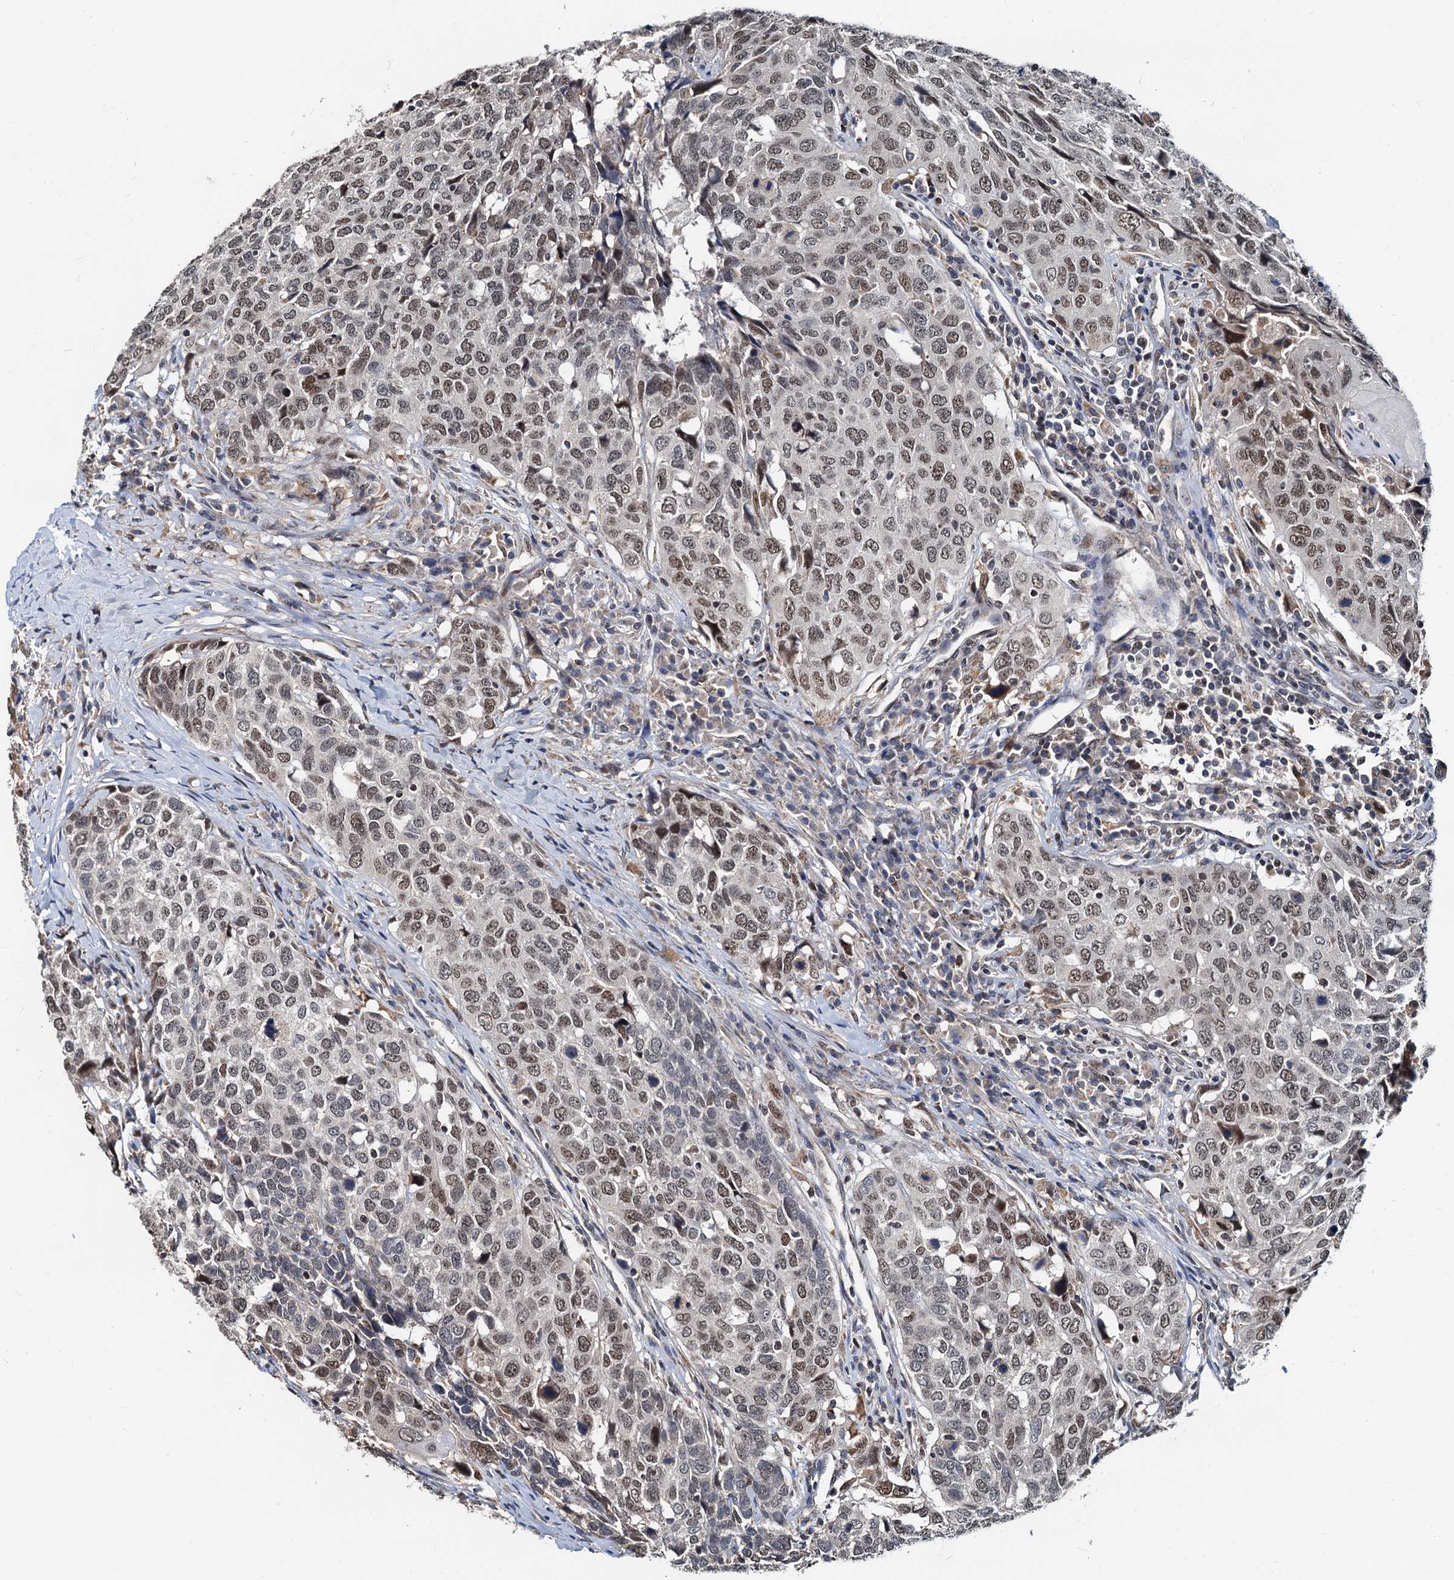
{"staining": {"intensity": "moderate", "quantity": ">75%", "location": "nuclear"}, "tissue": "head and neck cancer", "cell_type": "Tumor cells", "image_type": "cancer", "snomed": [{"axis": "morphology", "description": "Squamous cell carcinoma, NOS"}, {"axis": "topography", "description": "Head-Neck"}], "caption": "Immunohistochemistry (IHC) (DAB (3,3'-diaminobenzidine)) staining of human head and neck squamous cell carcinoma exhibits moderate nuclear protein staining in approximately >75% of tumor cells.", "gene": "MCMBP", "patient": {"sex": "male", "age": 66}}